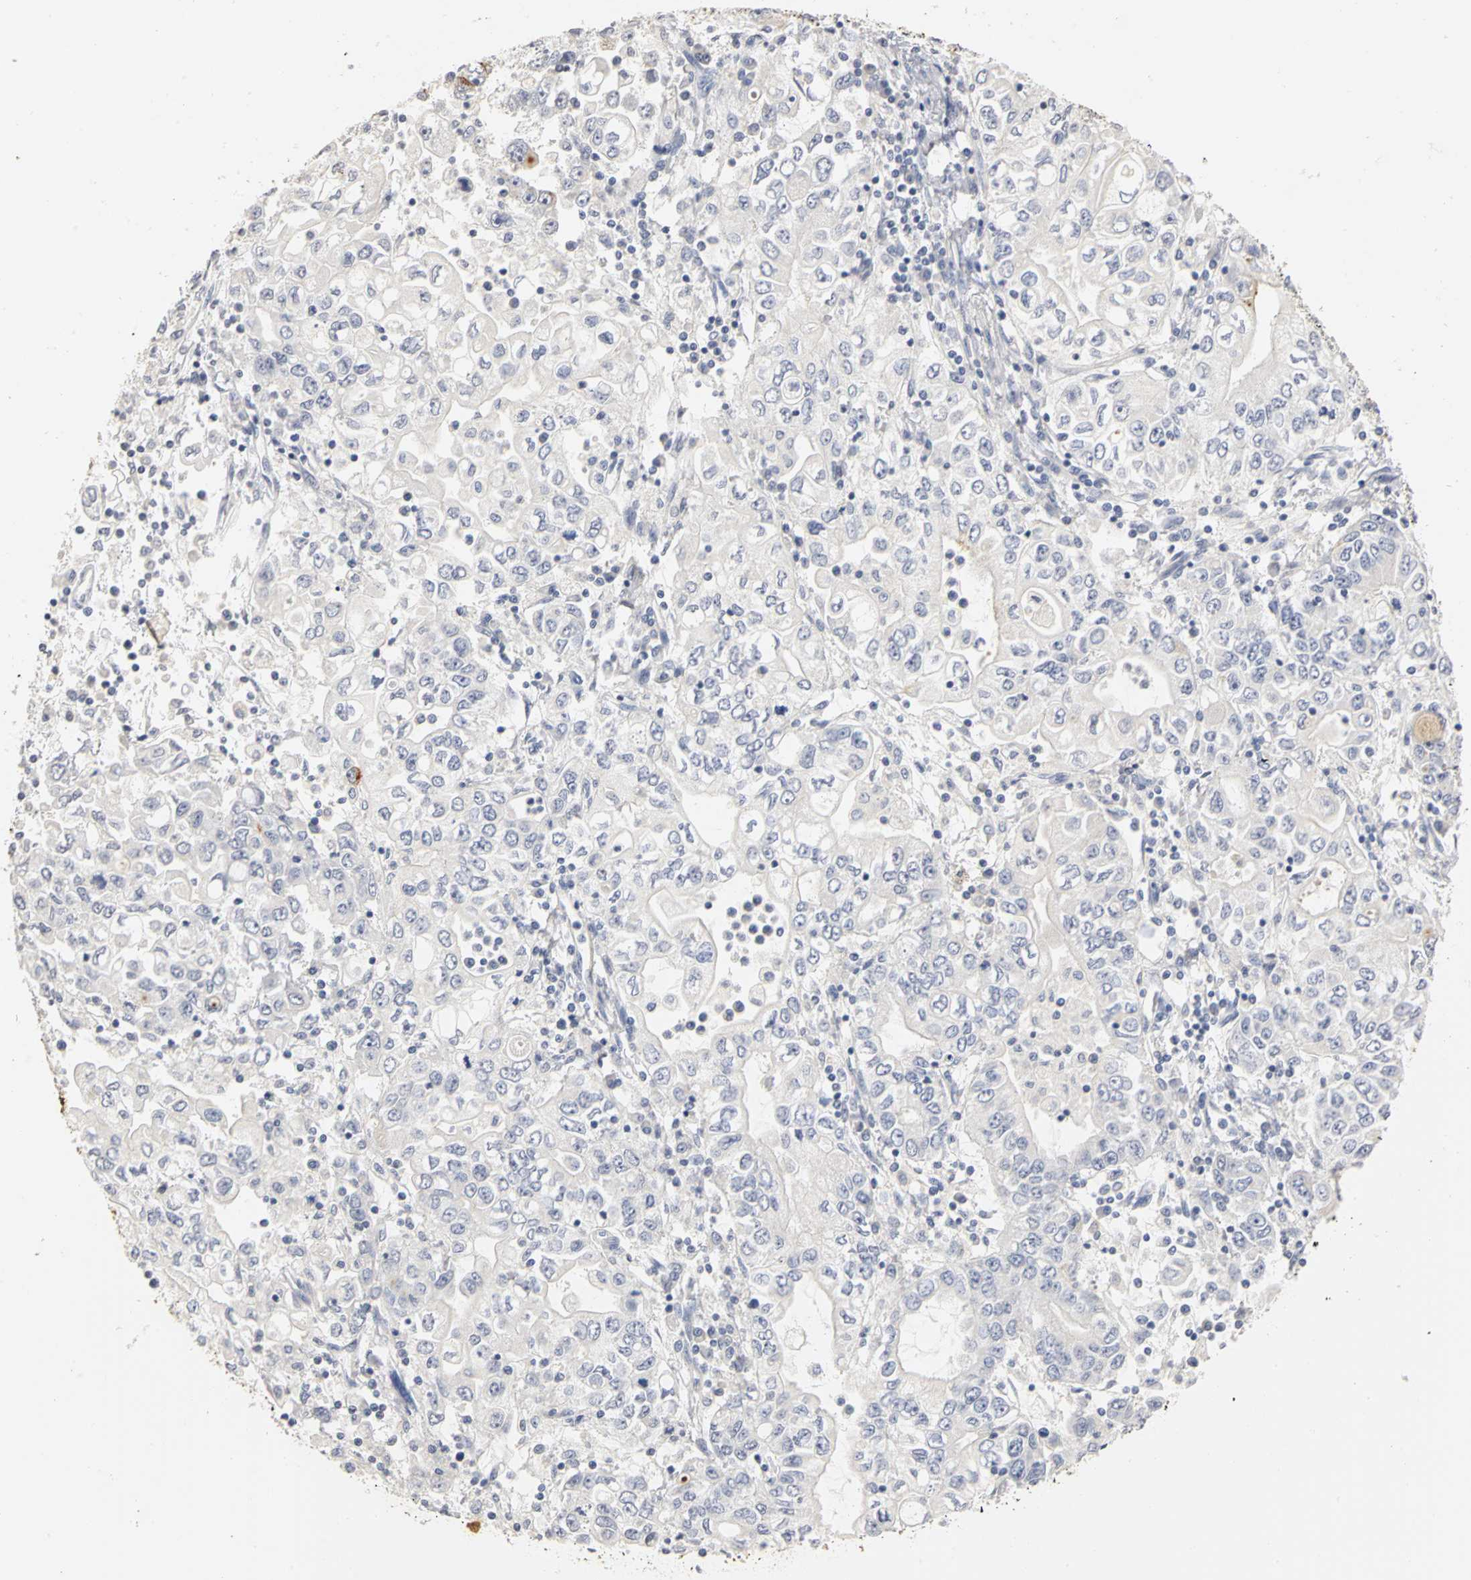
{"staining": {"intensity": "negative", "quantity": "none", "location": "none"}, "tissue": "stomach cancer", "cell_type": "Tumor cells", "image_type": "cancer", "snomed": [{"axis": "morphology", "description": "Adenocarcinoma, NOS"}, {"axis": "topography", "description": "Stomach, lower"}], "caption": "This is an IHC image of stomach cancer. There is no expression in tumor cells.", "gene": "PGR", "patient": {"sex": "female", "age": 72}}